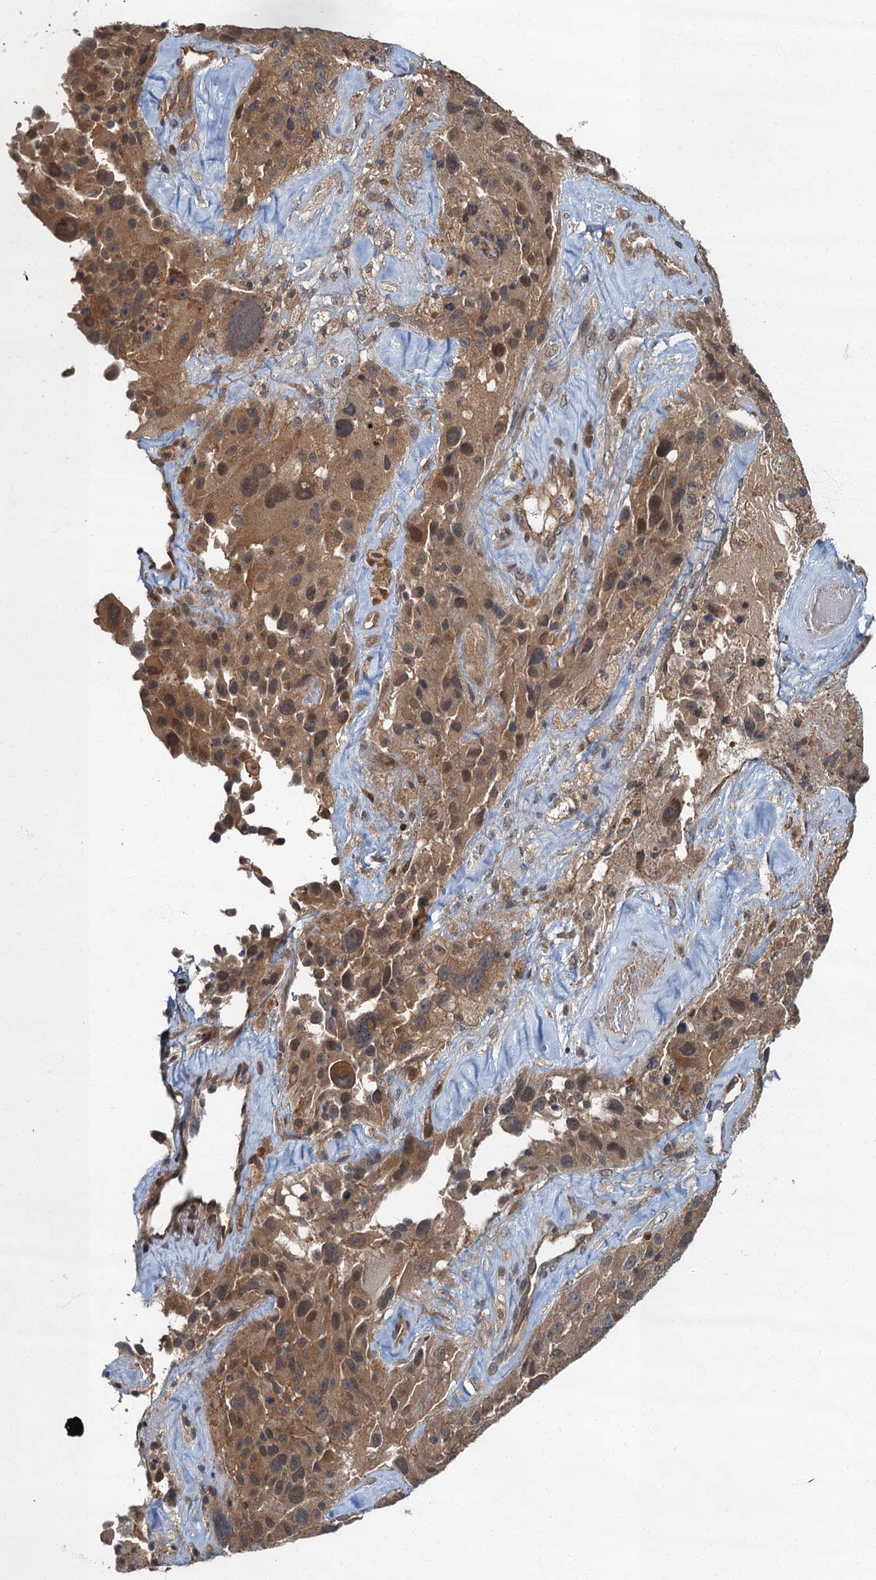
{"staining": {"intensity": "moderate", "quantity": ">75%", "location": "cytoplasmic/membranous,nuclear"}, "tissue": "melanoma", "cell_type": "Tumor cells", "image_type": "cancer", "snomed": [{"axis": "morphology", "description": "Malignant melanoma, Metastatic site"}, {"axis": "topography", "description": "Lymph node"}], "caption": "Human melanoma stained with a brown dye demonstrates moderate cytoplasmic/membranous and nuclear positive positivity in about >75% of tumor cells.", "gene": "TBCK", "patient": {"sex": "male", "age": 62}}